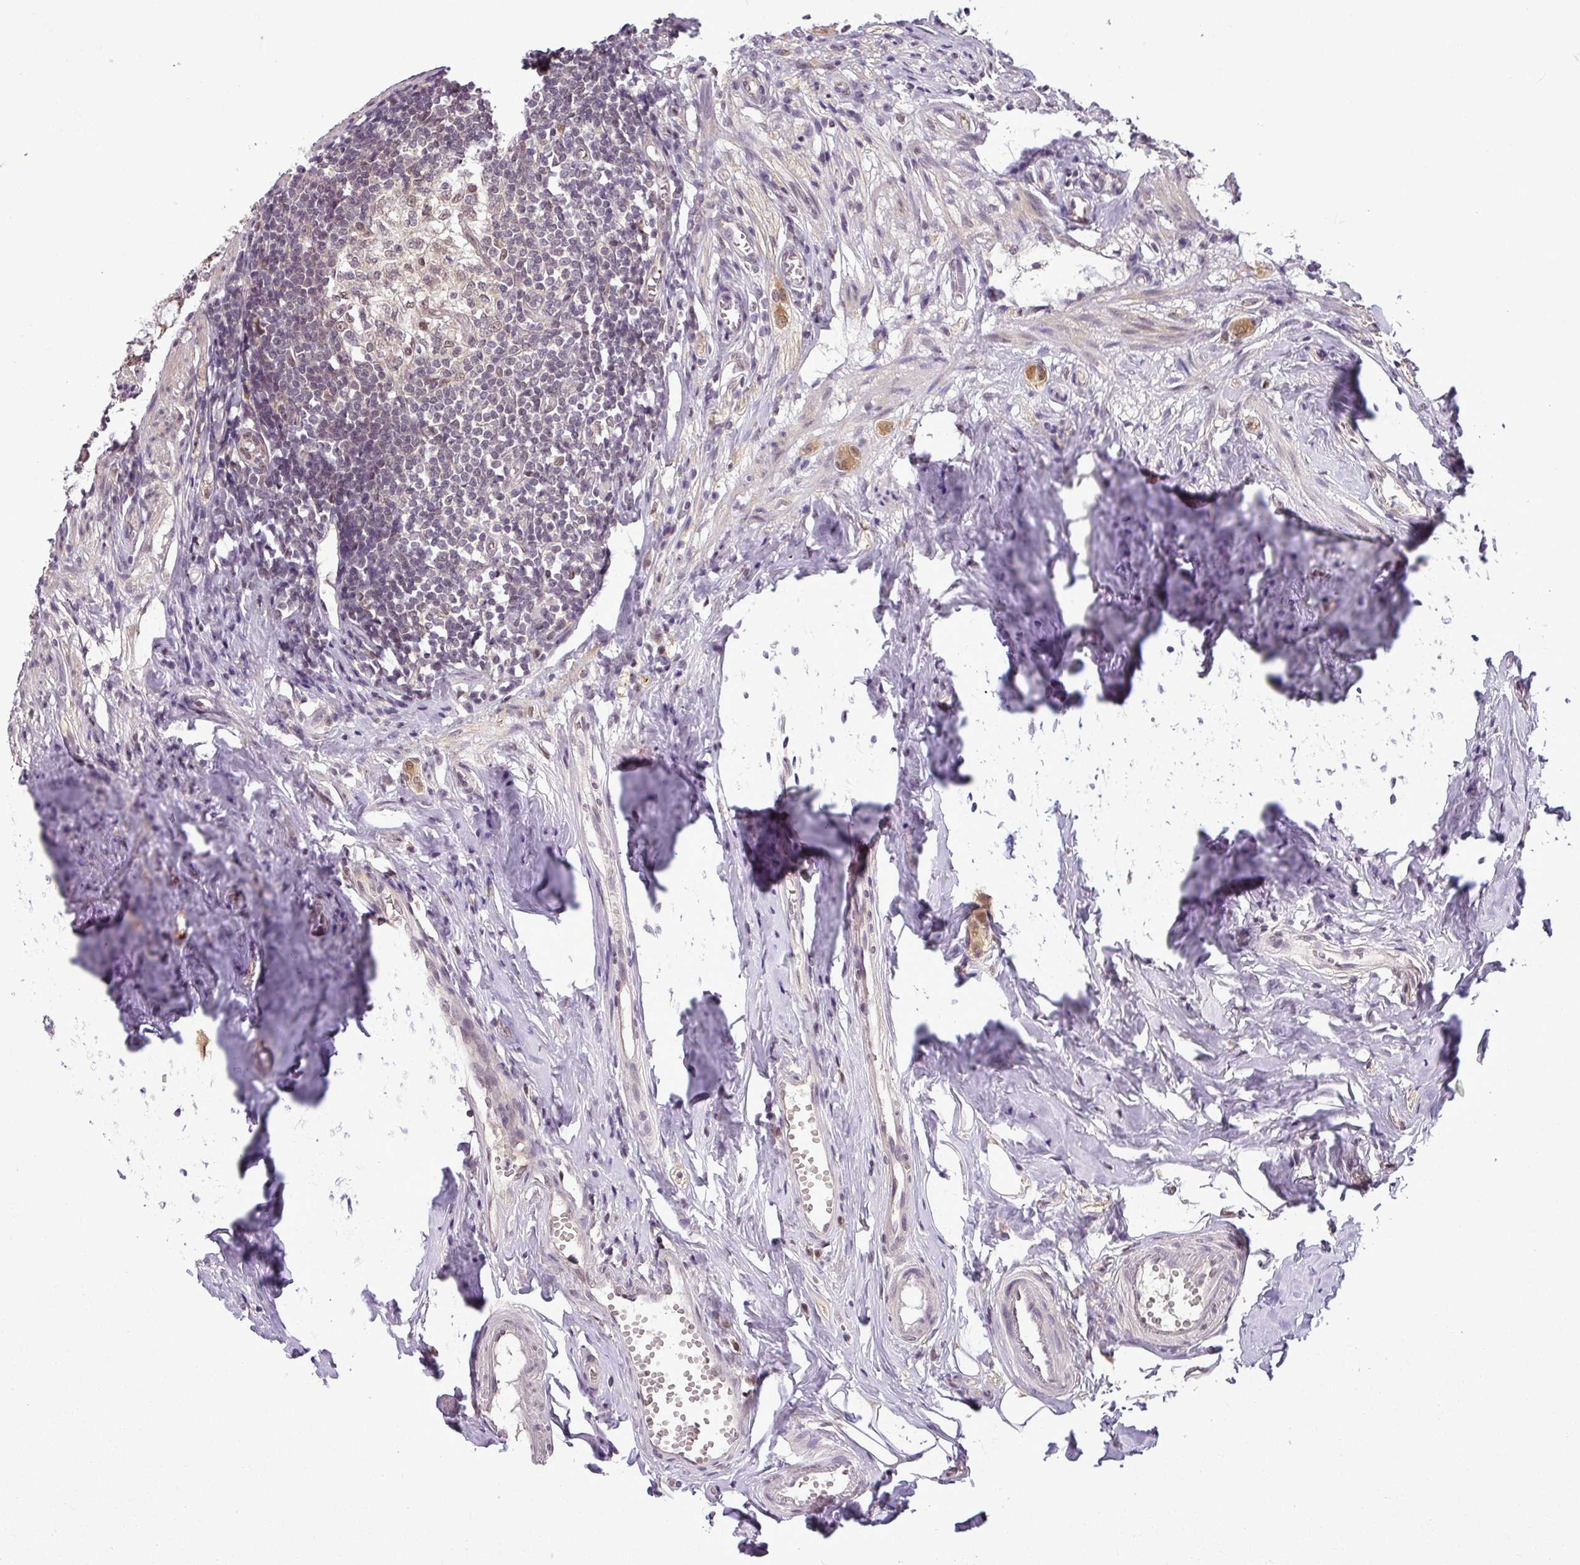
{"staining": {"intensity": "weak", "quantity": "25%-75%", "location": "nuclear"}, "tissue": "appendix", "cell_type": "Lymphoid tissue", "image_type": "normal", "snomed": [{"axis": "morphology", "description": "Normal tissue, NOS"}, {"axis": "topography", "description": "Appendix"}], "caption": "IHC of benign human appendix demonstrates low levels of weak nuclear staining in about 25%-75% of lymphoid tissue.", "gene": "MFHAS1", "patient": {"sex": "female", "age": 51}}